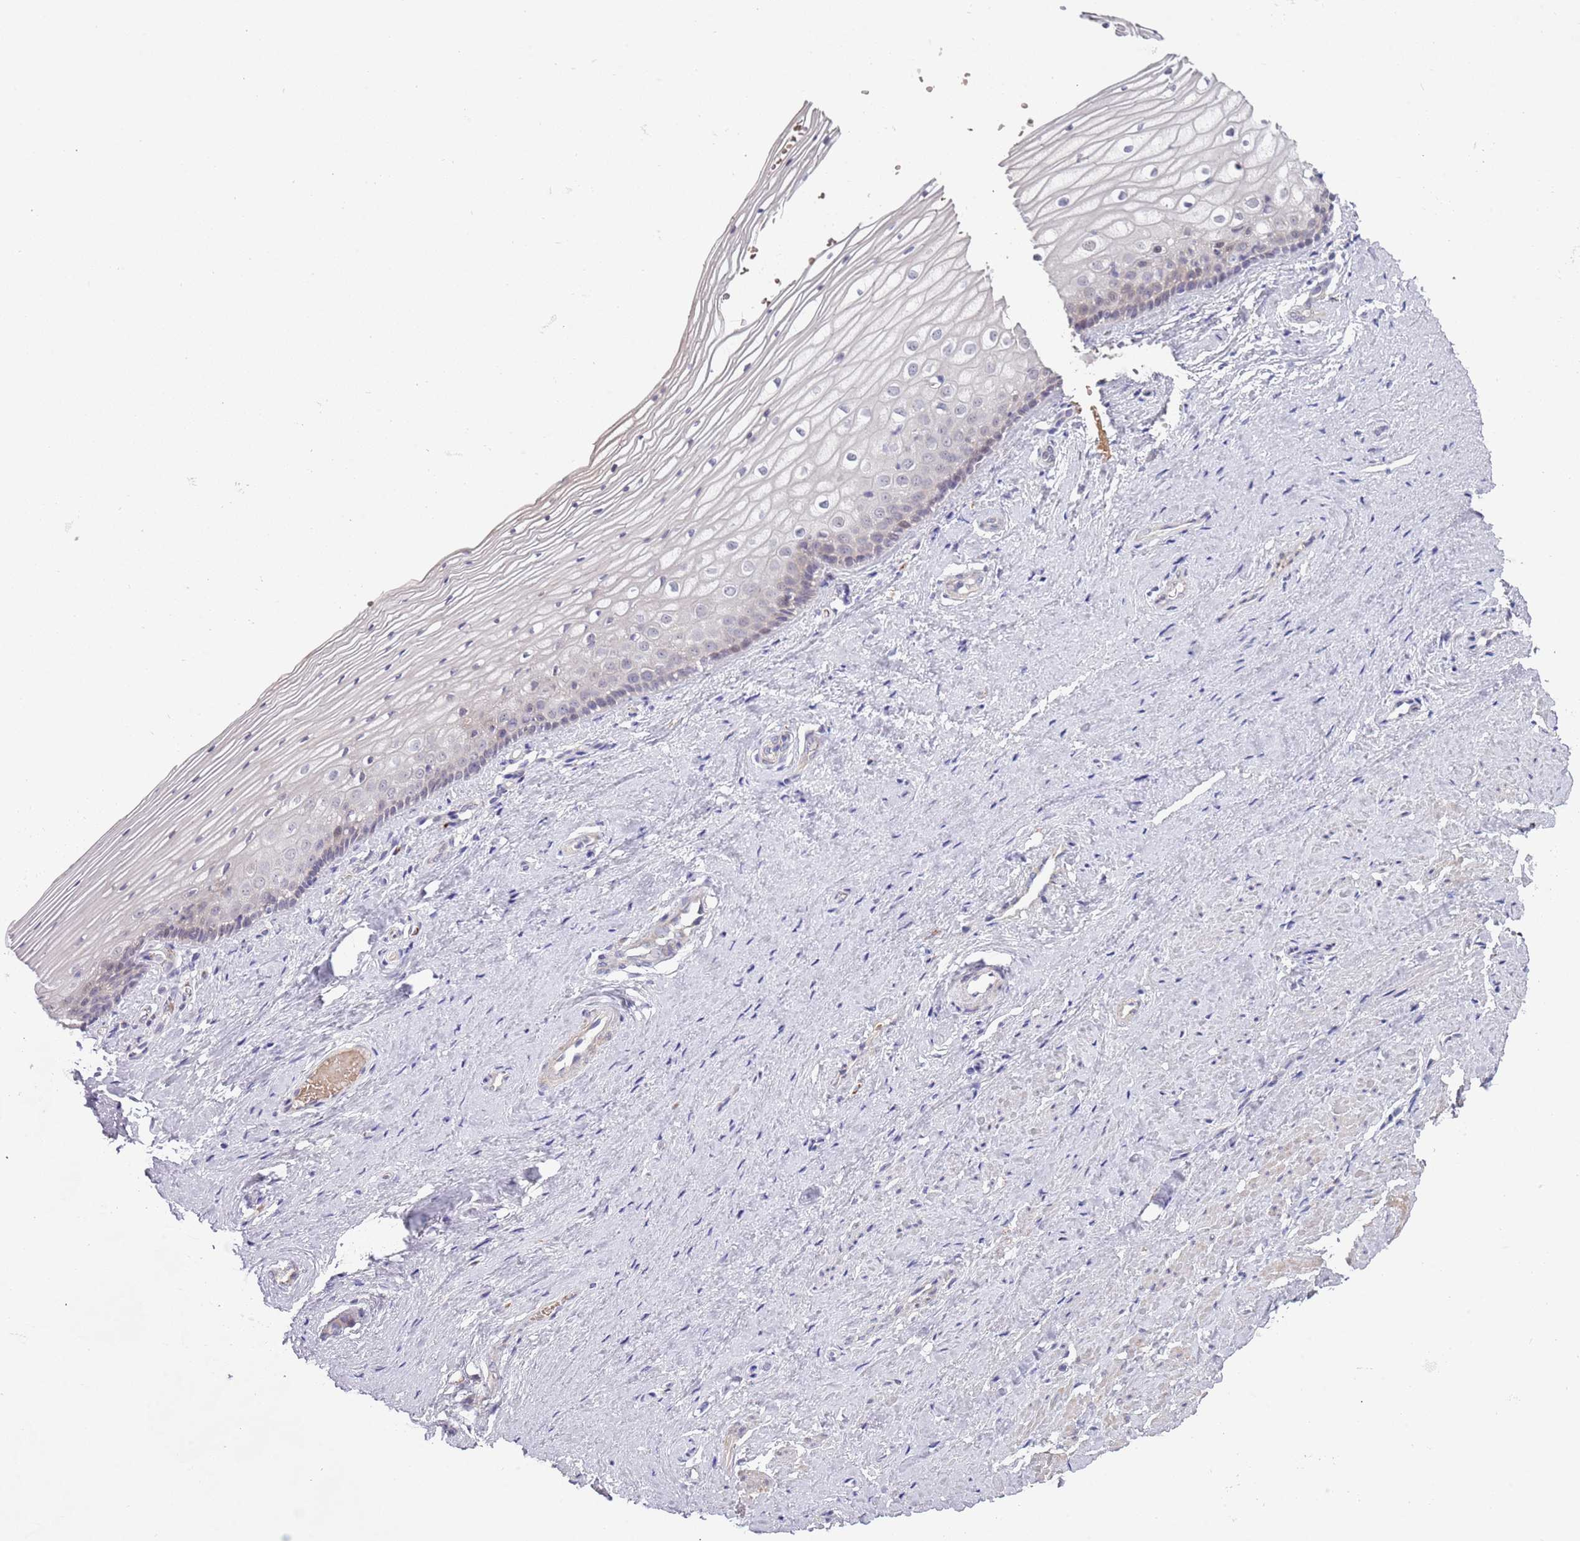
{"staining": {"intensity": "negative", "quantity": "none", "location": "none"}, "tissue": "vagina", "cell_type": "Squamous epithelial cells", "image_type": "normal", "snomed": [{"axis": "morphology", "description": "Normal tissue, NOS"}, {"axis": "topography", "description": "Vagina"}], "caption": "DAB (3,3'-diaminobenzidine) immunohistochemical staining of normal human vagina shows no significant staining in squamous epithelial cells.", "gene": "PRAC1", "patient": {"sex": "female", "age": 46}}